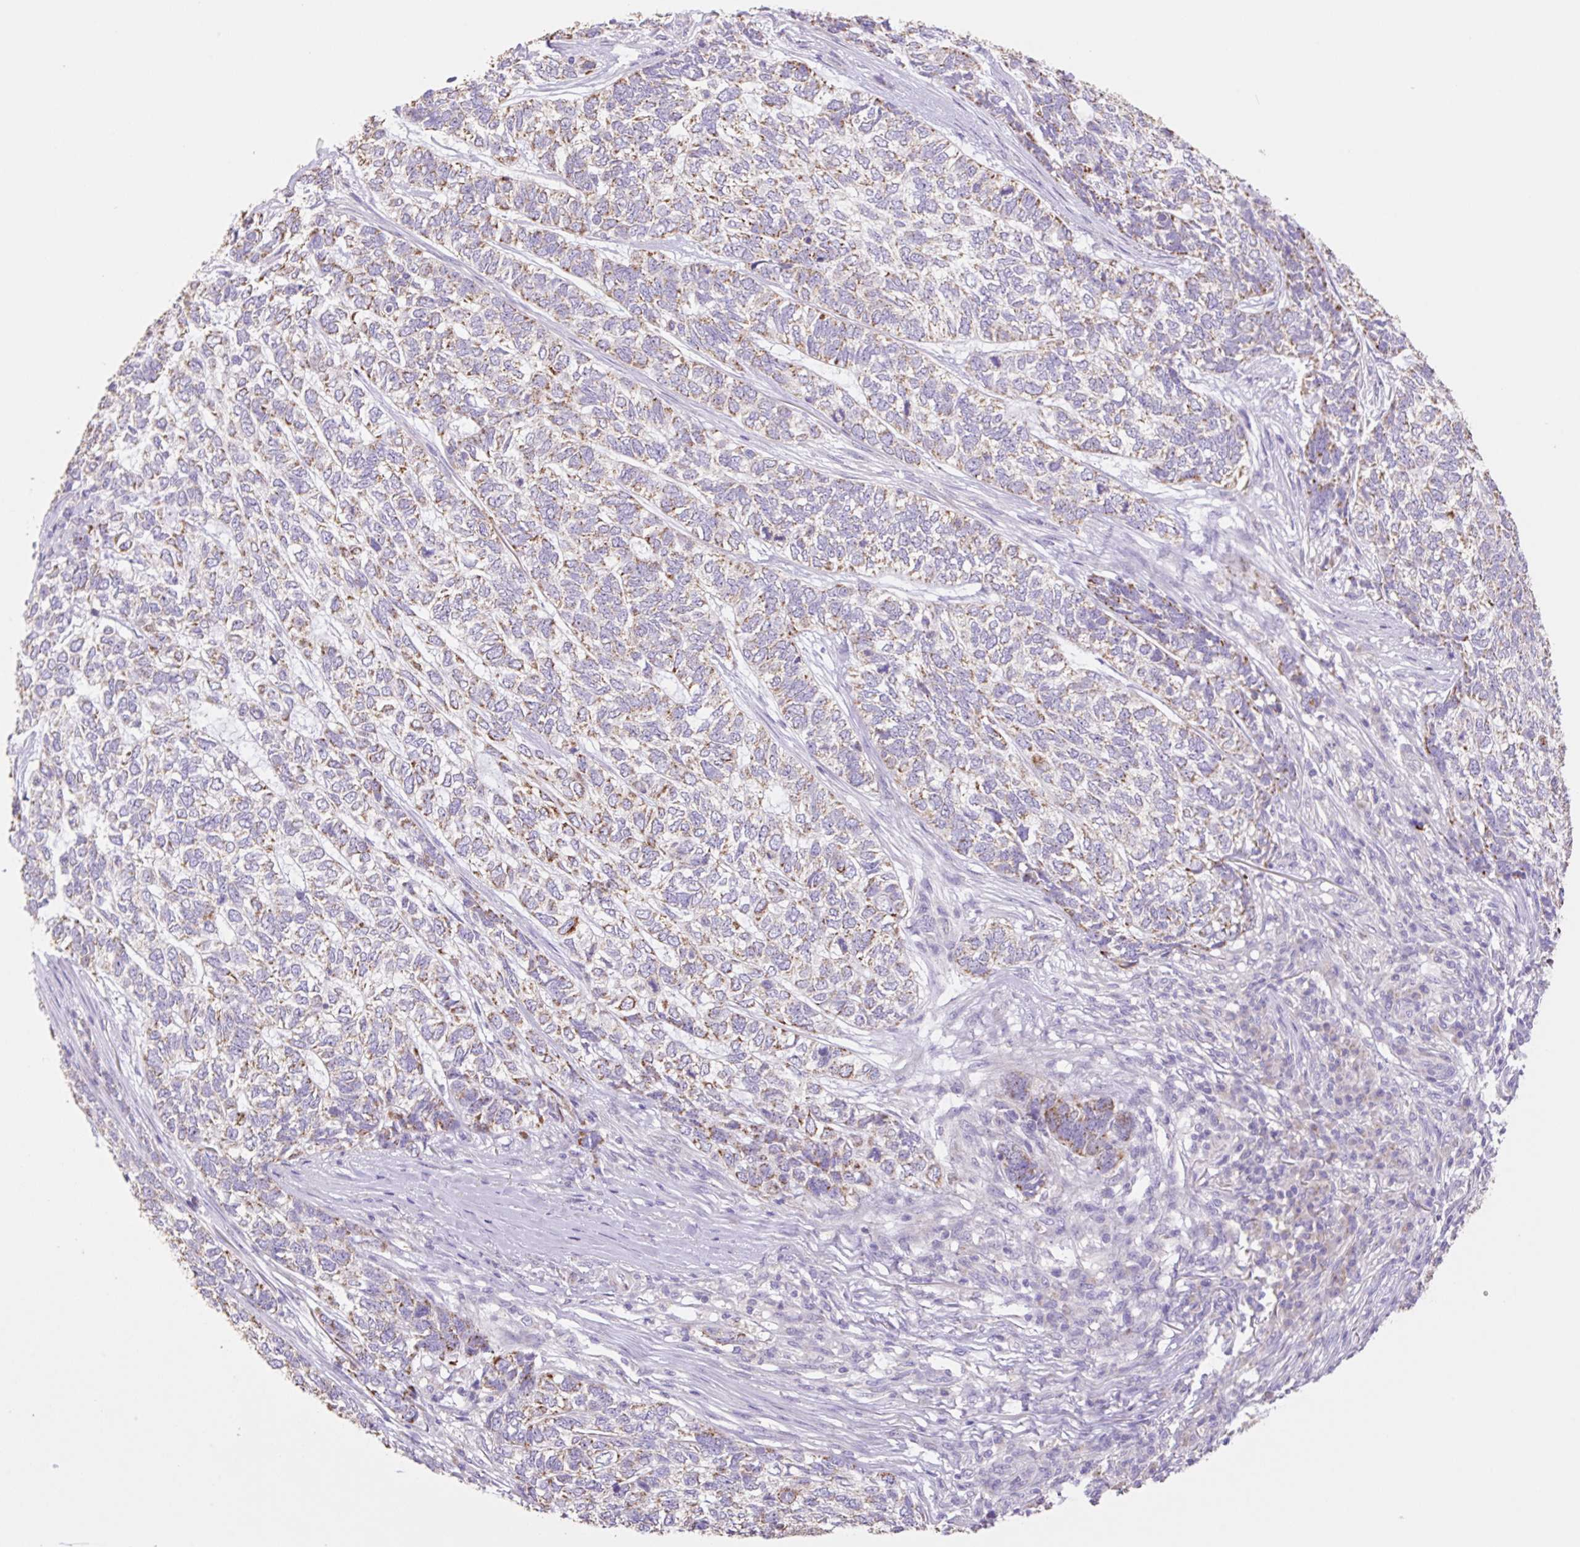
{"staining": {"intensity": "moderate", "quantity": "25%-75%", "location": "cytoplasmic/membranous"}, "tissue": "skin cancer", "cell_type": "Tumor cells", "image_type": "cancer", "snomed": [{"axis": "morphology", "description": "Basal cell carcinoma"}, {"axis": "topography", "description": "Skin"}], "caption": "Immunohistochemistry (IHC) histopathology image of skin basal cell carcinoma stained for a protein (brown), which demonstrates medium levels of moderate cytoplasmic/membranous staining in approximately 25%-75% of tumor cells.", "gene": "COPZ2", "patient": {"sex": "female", "age": 65}}